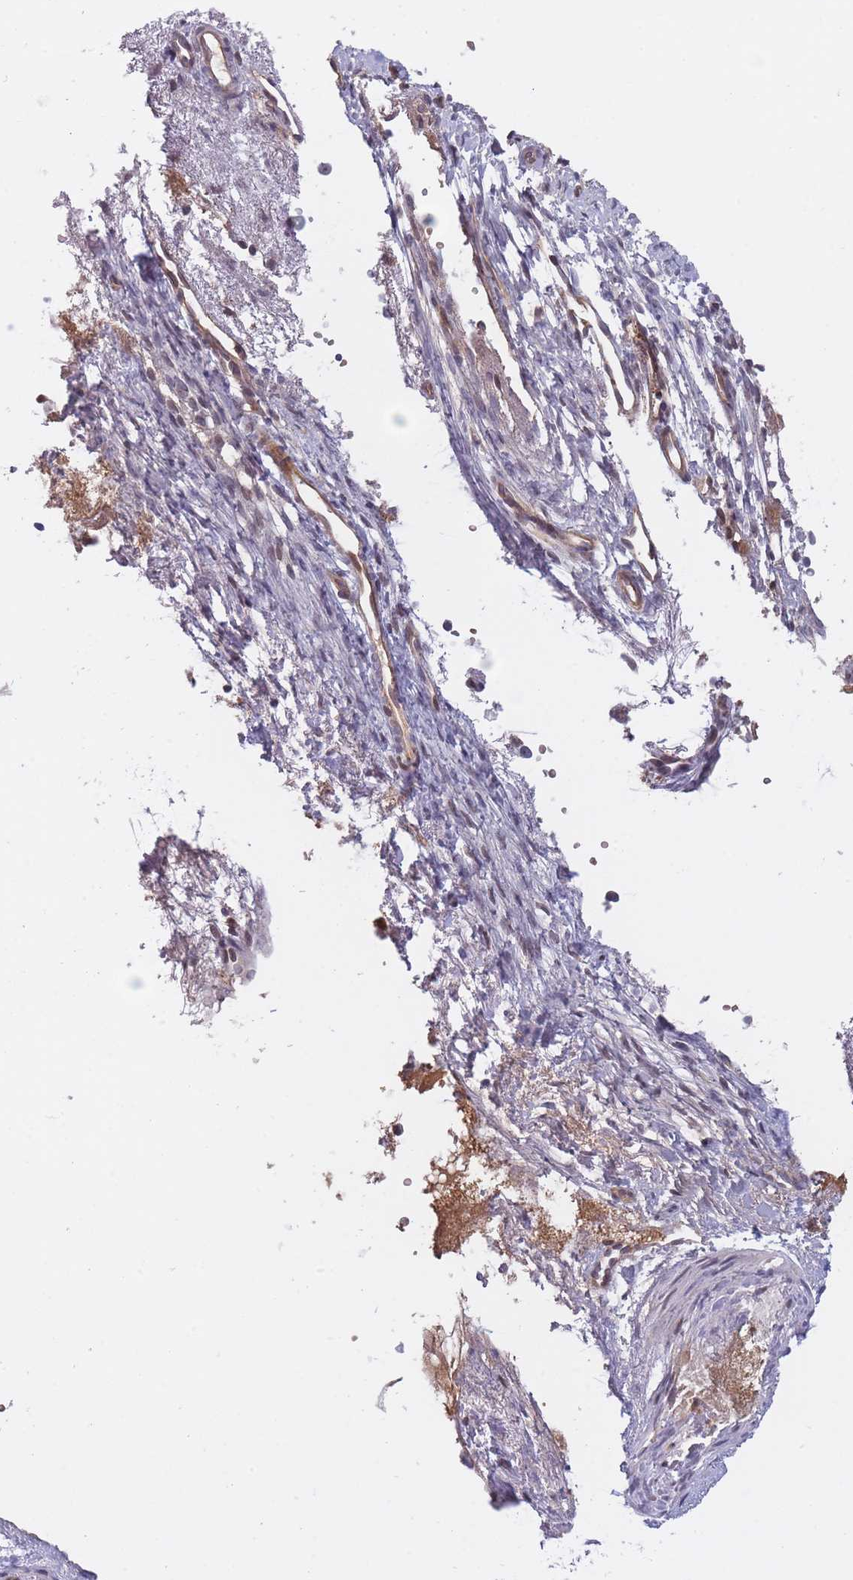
{"staining": {"intensity": "moderate", "quantity": "<25%", "location": "nuclear"}, "tissue": "nasopharynx", "cell_type": "Respiratory epithelial cells", "image_type": "normal", "snomed": [{"axis": "morphology", "description": "Normal tissue, NOS"}, {"axis": "topography", "description": "Nasopharynx"}], "caption": "Immunohistochemical staining of unremarkable nasopharynx exhibits low levels of moderate nuclear expression in approximately <25% of respiratory epithelial cells.", "gene": "SLC35F5", "patient": {"sex": "male", "age": 65}}